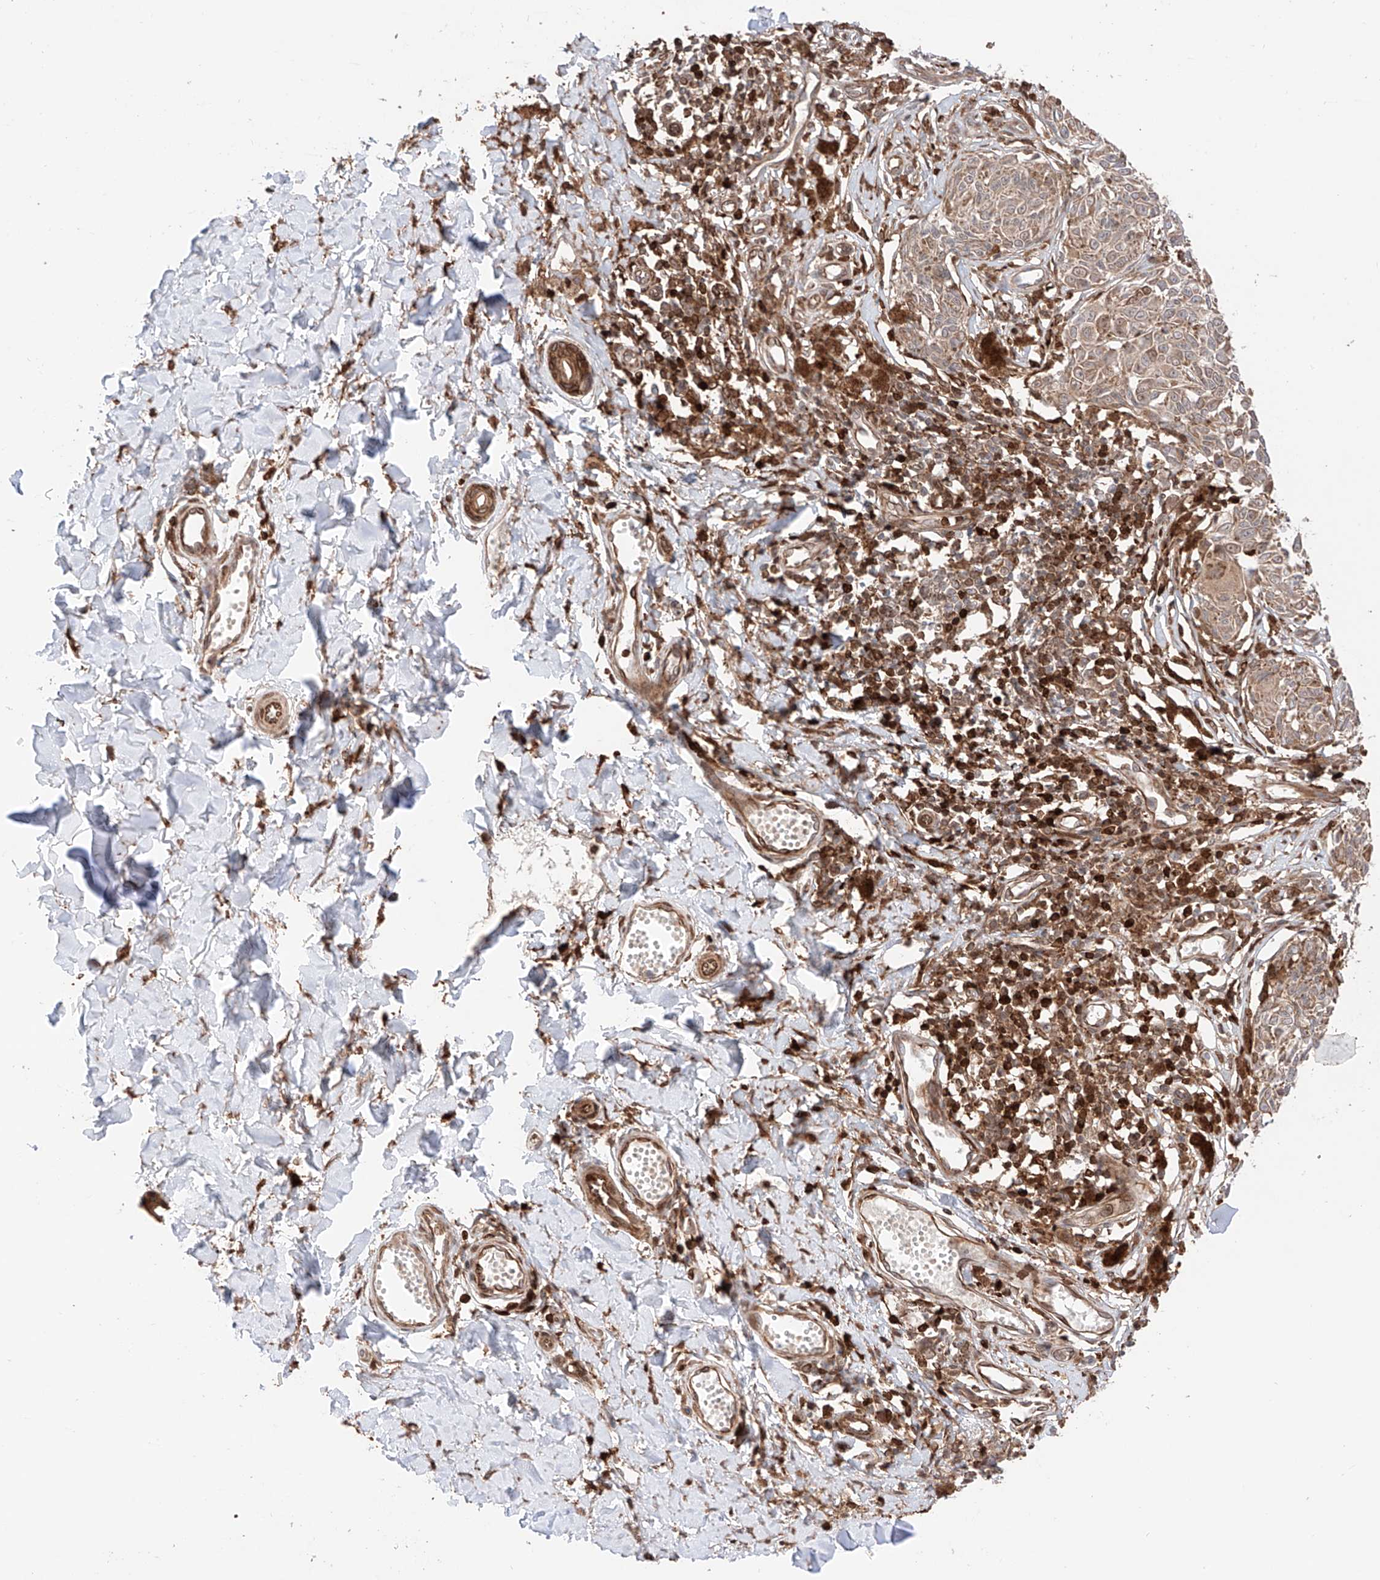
{"staining": {"intensity": "moderate", "quantity": ">75%", "location": "cytoplasmic/membranous"}, "tissue": "melanoma", "cell_type": "Tumor cells", "image_type": "cancer", "snomed": [{"axis": "morphology", "description": "Malignant melanoma, NOS"}, {"axis": "topography", "description": "Skin"}], "caption": "The immunohistochemical stain shows moderate cytoplasmic/membranous staining in tumor cells of malignant melanoma tissue. Nuclei are stained in blue.", "gene": "IGSF22", "patient": {"sex": "male", "age": 53}}